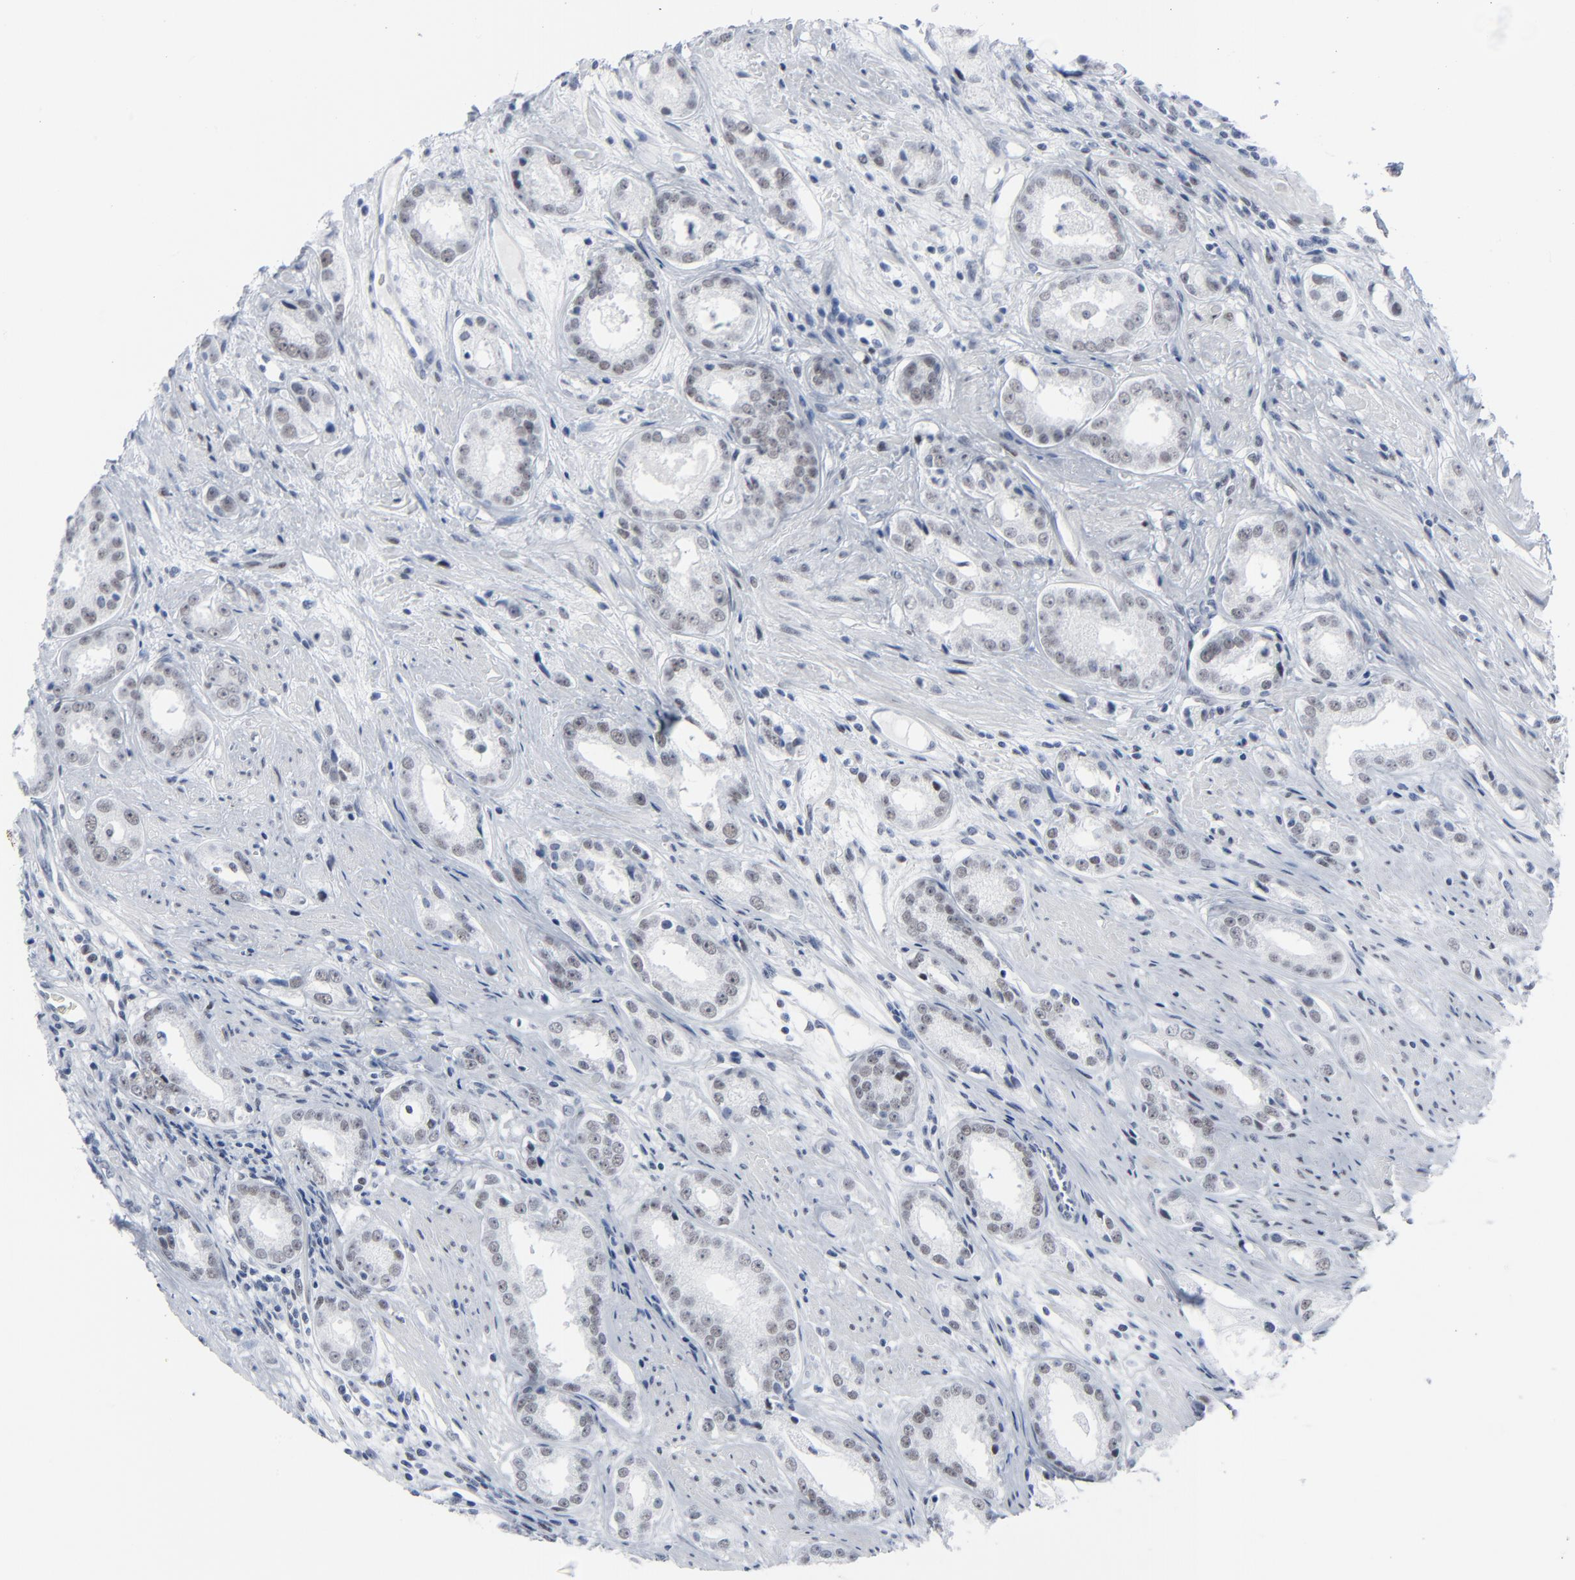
{"staining": {"intensity": "weak", "quantity": ">75%", "location": "nuclear"}, "tissue": "prostate cancer", "cell_type": "Tumor cells", "image_type": "cancer", "snomed": [{"axis": "morphology", "description": "Adenocarcinoma, Medium grade"}, {"axis": "topography", "description": "Prostate"}], "caption": "Immunohistochemistry of human prostate medium-grade adenocarcinoma displays low levels of weak nuclear positivity in approximately >75% of tumor cells. The staining was performed using DAB to visualize the protein expression in brown, while the nuclei were stained in blue with hematoxylin (Magnification: 20x).", "gene": "SIRT1", "patient": {"sex": "male", "age": 53}}